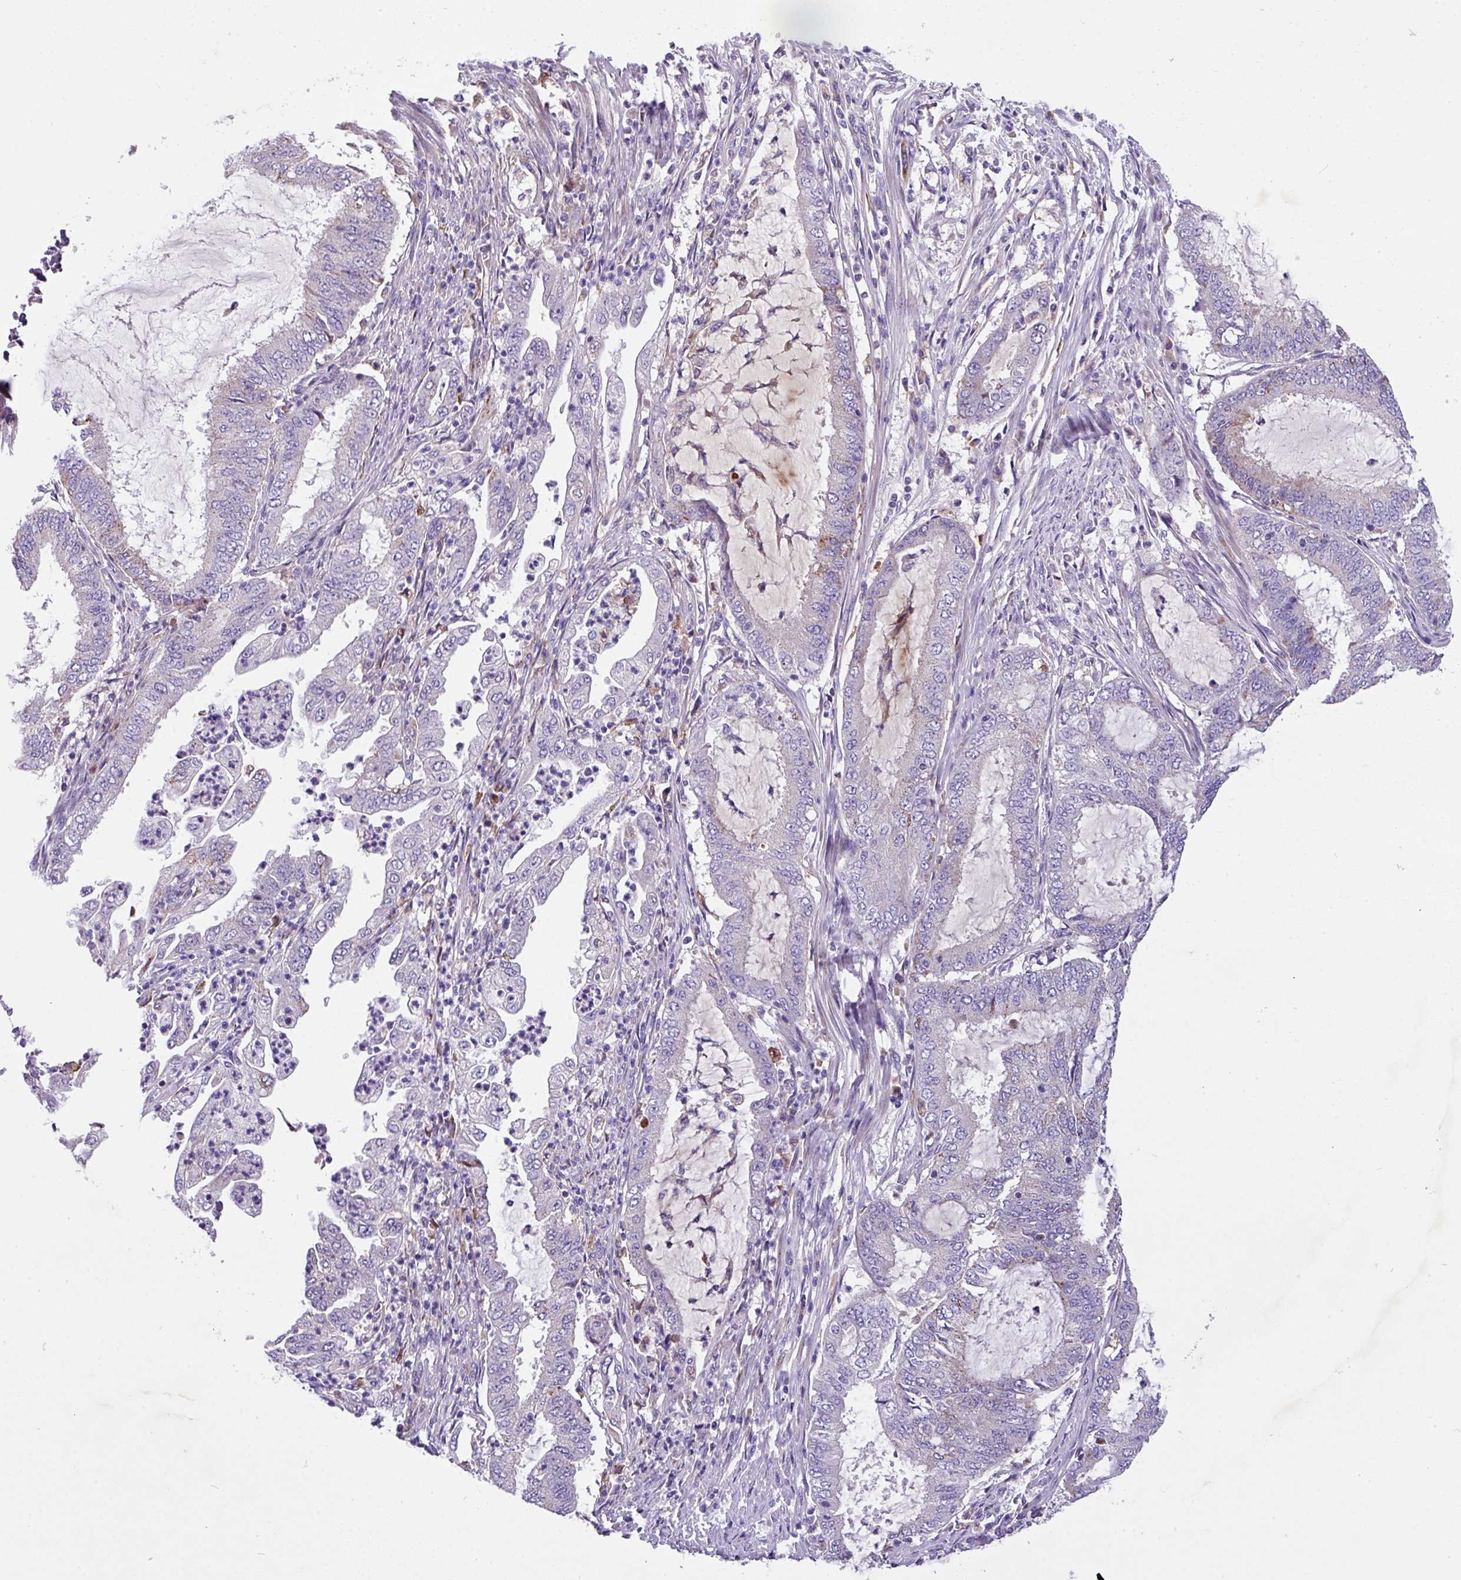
{"staining": {"intensity": "negative", "quantity": "none", "location": "none"}, "tissue": "endometrial cancer", "cell_type": "Tumor cells", "image_type": "cancer", "snomed": [{"axis": "morphology", "description": "Adenocarcinoma, NOS"}, {"axis": "topography", "description": "Endometrium"}], "caption": "Human endometrial adenocarcinoma stained for a protein using immunohistochemistry (IHC) shows no expression in tumor cells.", "gene": "ANXA2R", "patient": {"sex": "female", "age": 51}}